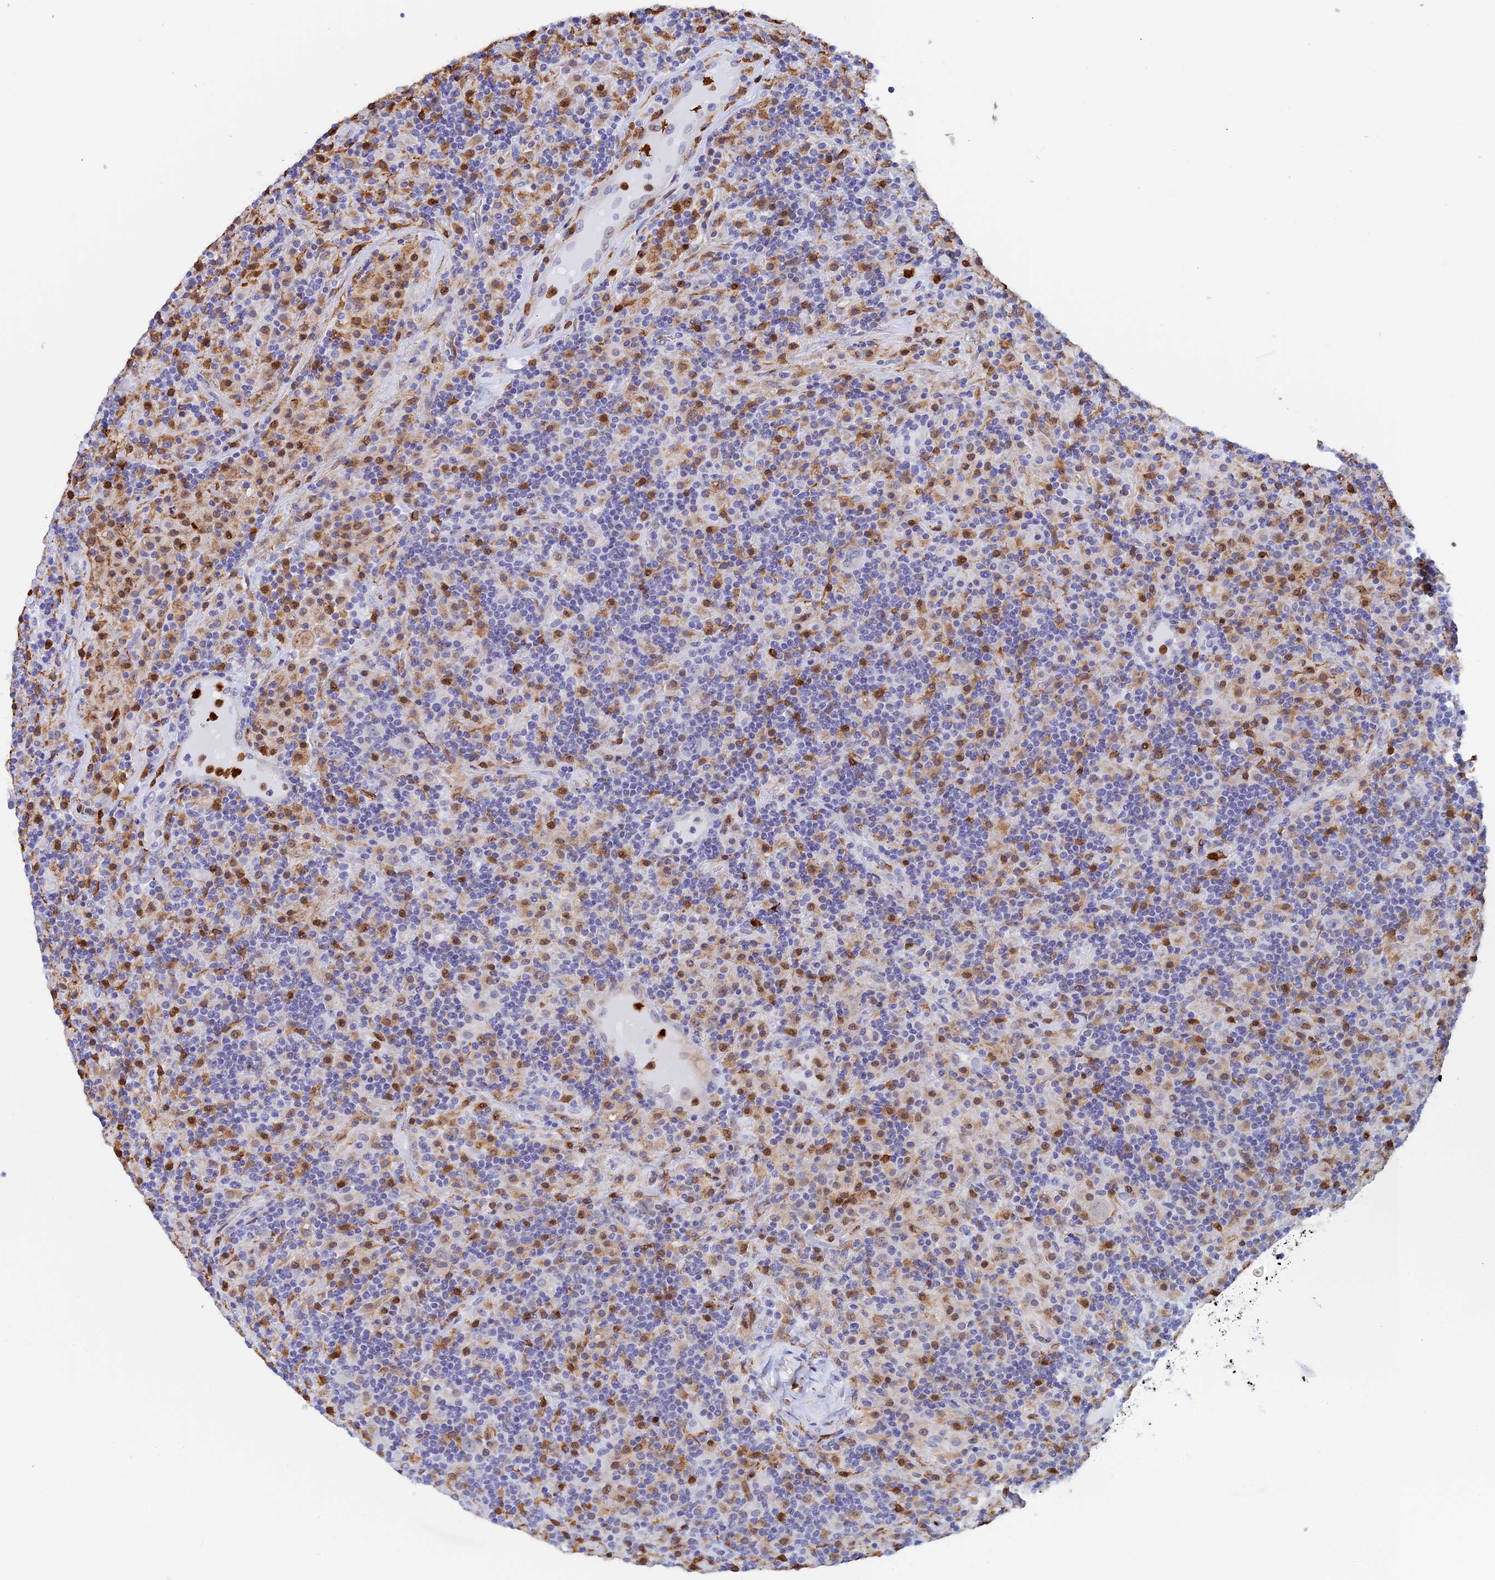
{"staining": {"intensity": "negative", "quantity": "none", "location": "none"}, "tissue": "lymphoma", "cell_type": "Tumor cells", "image_type": "cancer", "snomed": [{"axis": "morphology", "description": "Hodgkin's disease, NOS"}, {"axis": "topography", "description": "Lymph node"}], "caption": "Tumor cells show no significant protein staining in lymphoma.", "gene": "SLC26A1", "patient": {"sex": "male", "age": 70}}